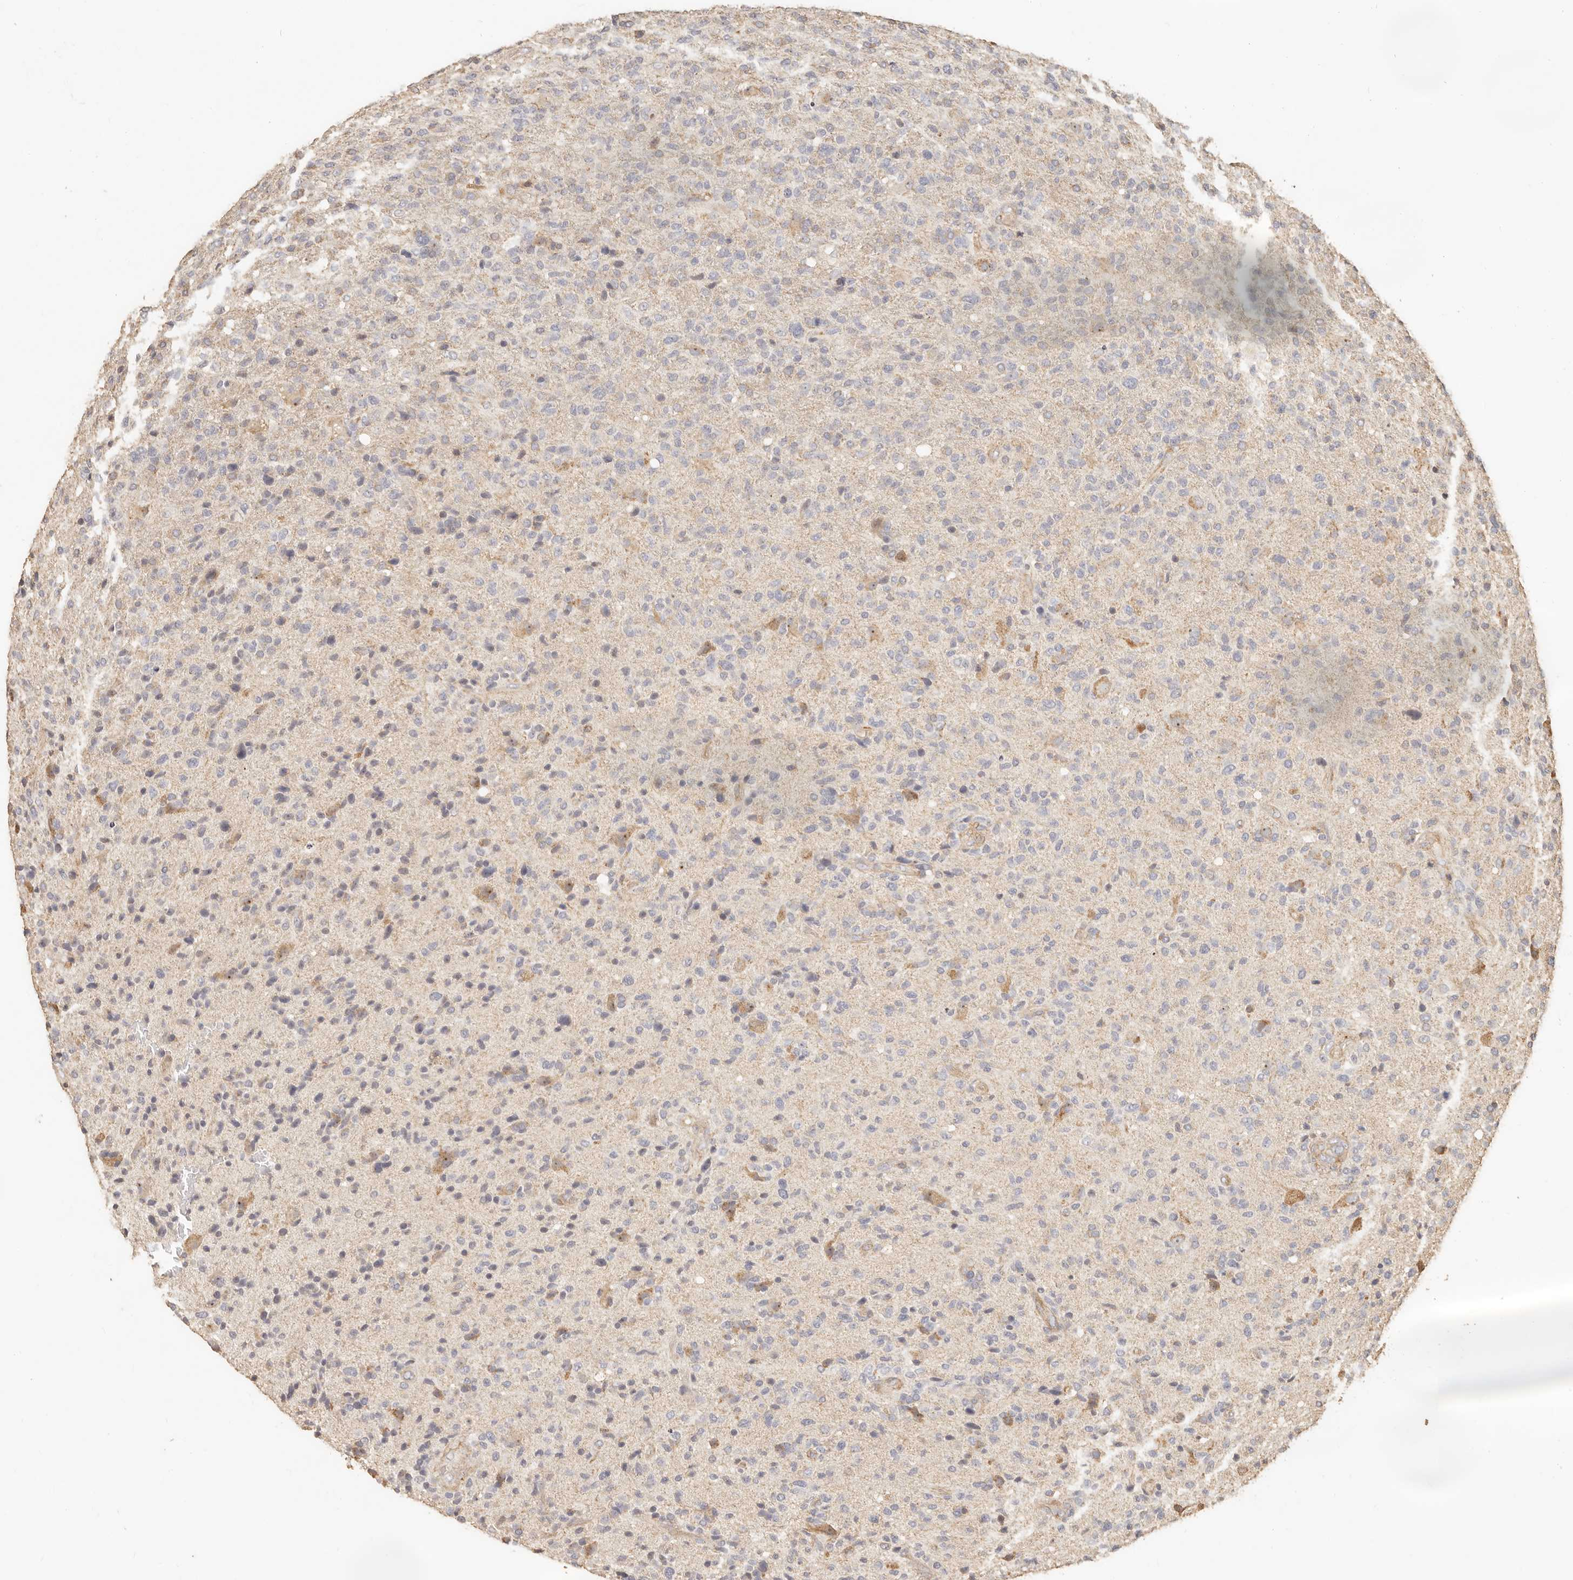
{"staining": {"intensity": "negative", "quantity": "none", "location": "none"}, "tissue": "glioma", "cell_type": "Tumor cells", "image_type": "cancer", "snomed": [{"axis": "morphology", "description": "Glioma, malignant, High grade"}, {"axis": "topography", "description": "Brain"}], "caption": "Immunohistochemical staining of human malignant glioma (high-grade) shows no significant staining in tumor cells.", "gene": "PTPN22", "patient": {"sex": "male", "age": 72}}